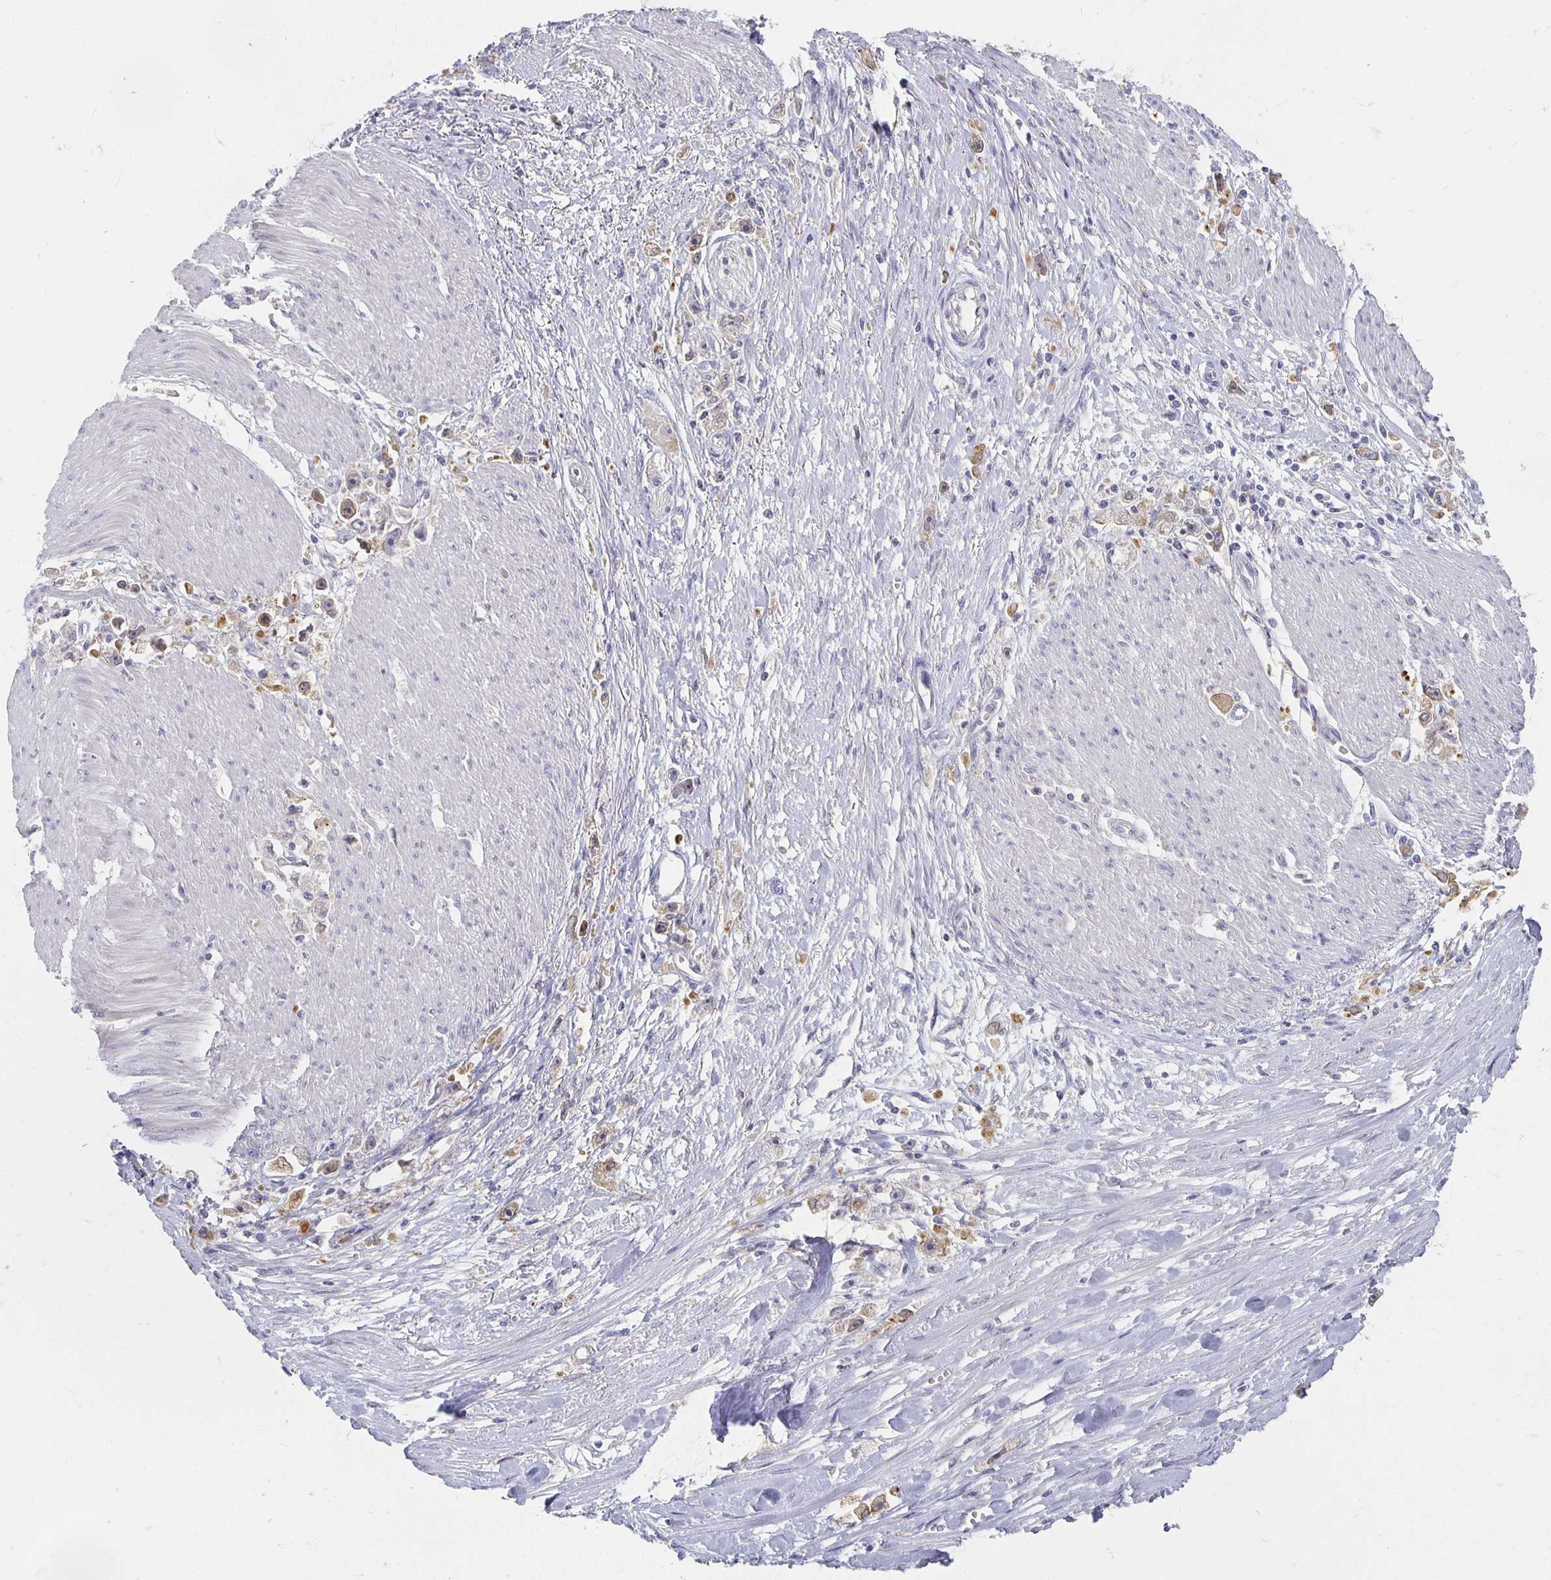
{"staining": {"intensity": "weak", "quantity": "25%-75%", "location": "cytoplasmic/membranous"}, "tissue": "stomach cancer", "cell_type": "Tumor cells", "image_type": "cancer", "snomed": [{"axis": "morphology", "description": "Adenocarcinoma, NOS"}, {"axis": "topography", "description": "Stomach"}], "caption": "Brown immunohistochemical staining in human stomach cancer displays weak cytoplasmic/membranous positivity in approximately 25%-75% of tumor cells.", "gene": "FKRP", "patient": {"sex": "female", "age": 59}}